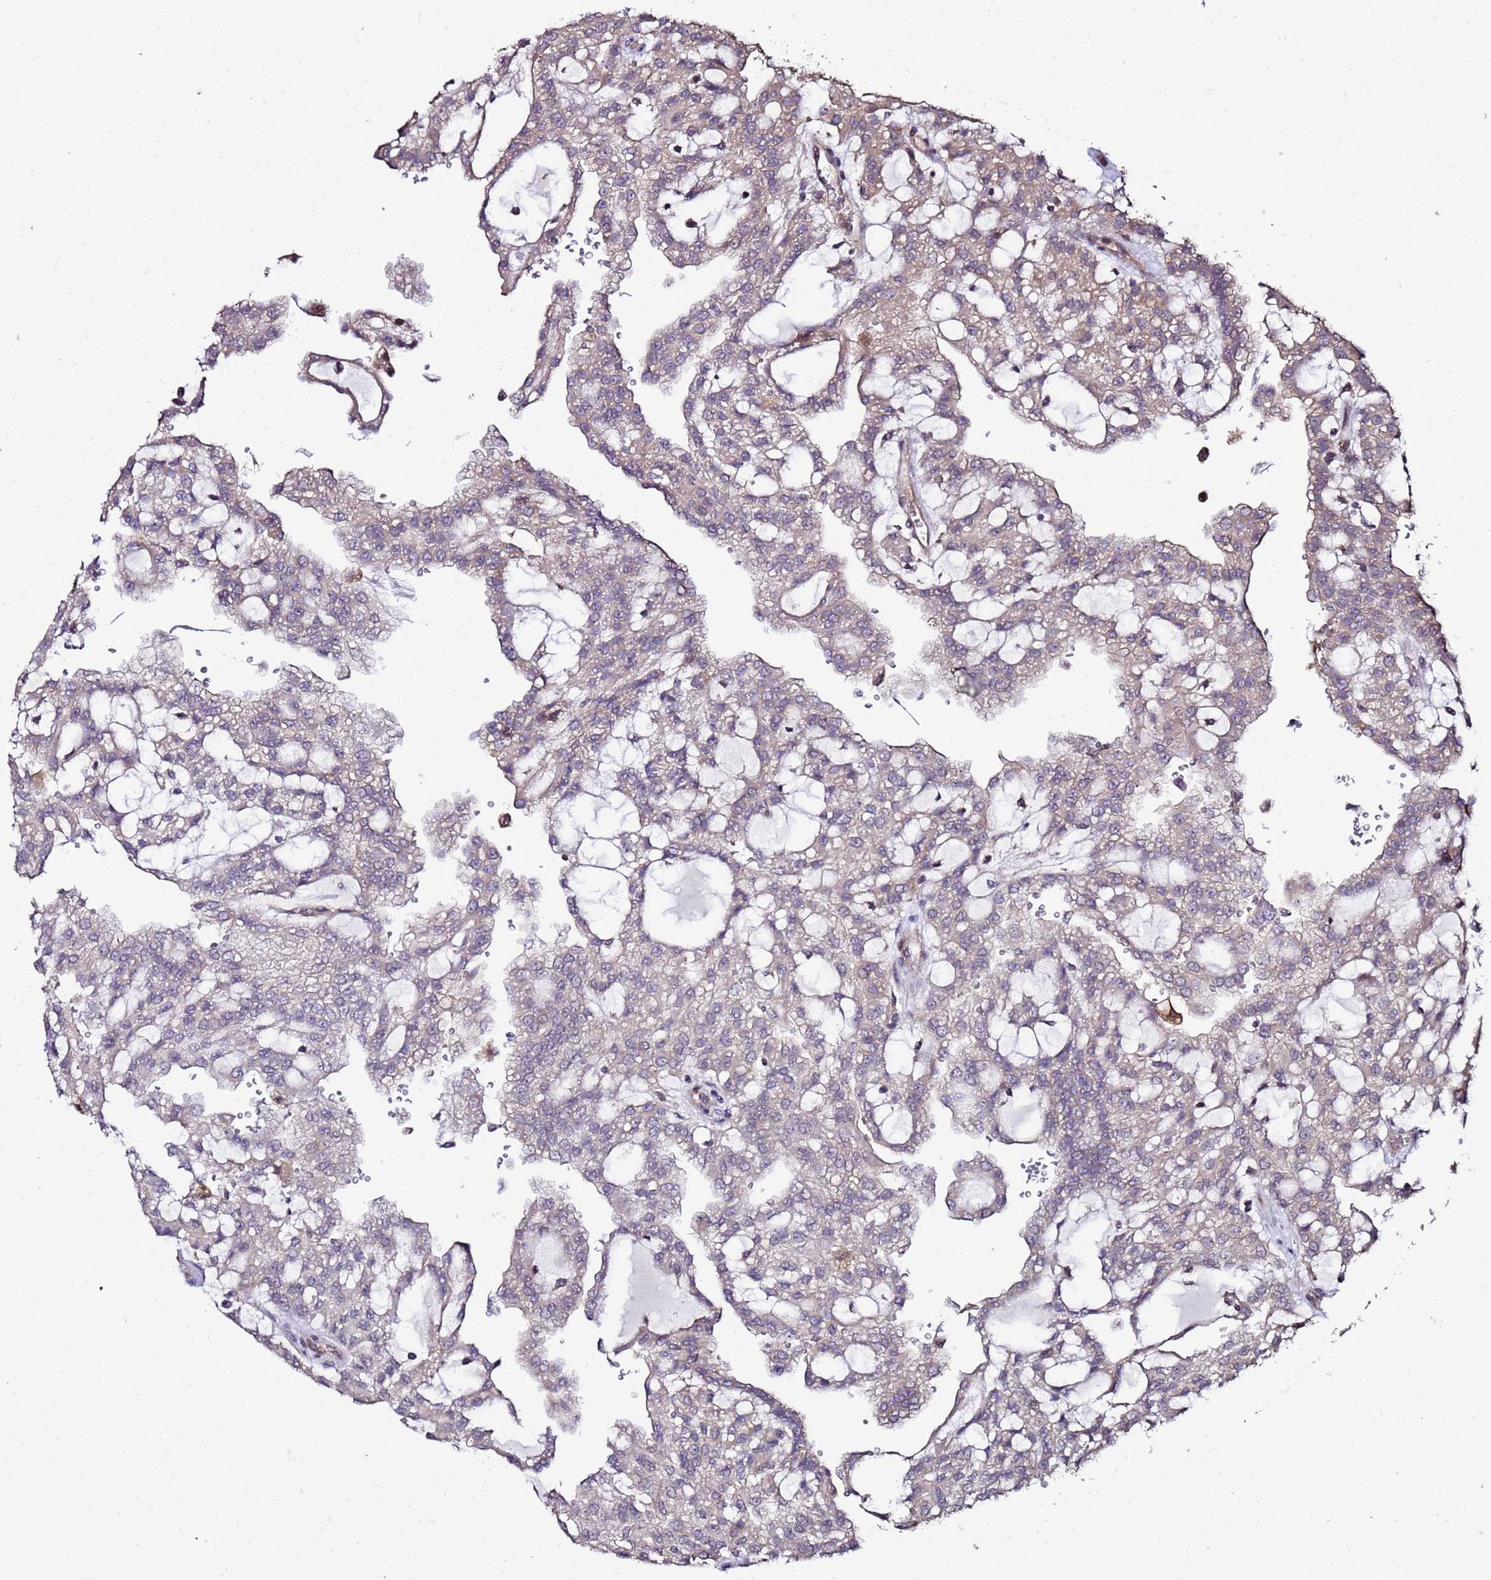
{"staining": {"intensity": "weak", "quantity": "<25%", "location": "cytoplasmic/membranous"}, "tissue": "renal cancer", "cell_type": "Tumor cells", "image_type": "cancer", "snomed": [{"axis": "morphology", "description": "Adenocarcinoma, NOS"}, {"axis": "topography", "description": "Kidney"}], "caption": "Human renal cancer (adenocarcinoma) stained for a protein using immunohistochemistry (IHC) exhibits no positivity in tumor cells.", "gene": "PRODH", "patient": {"sex": "male", "age": 63}}